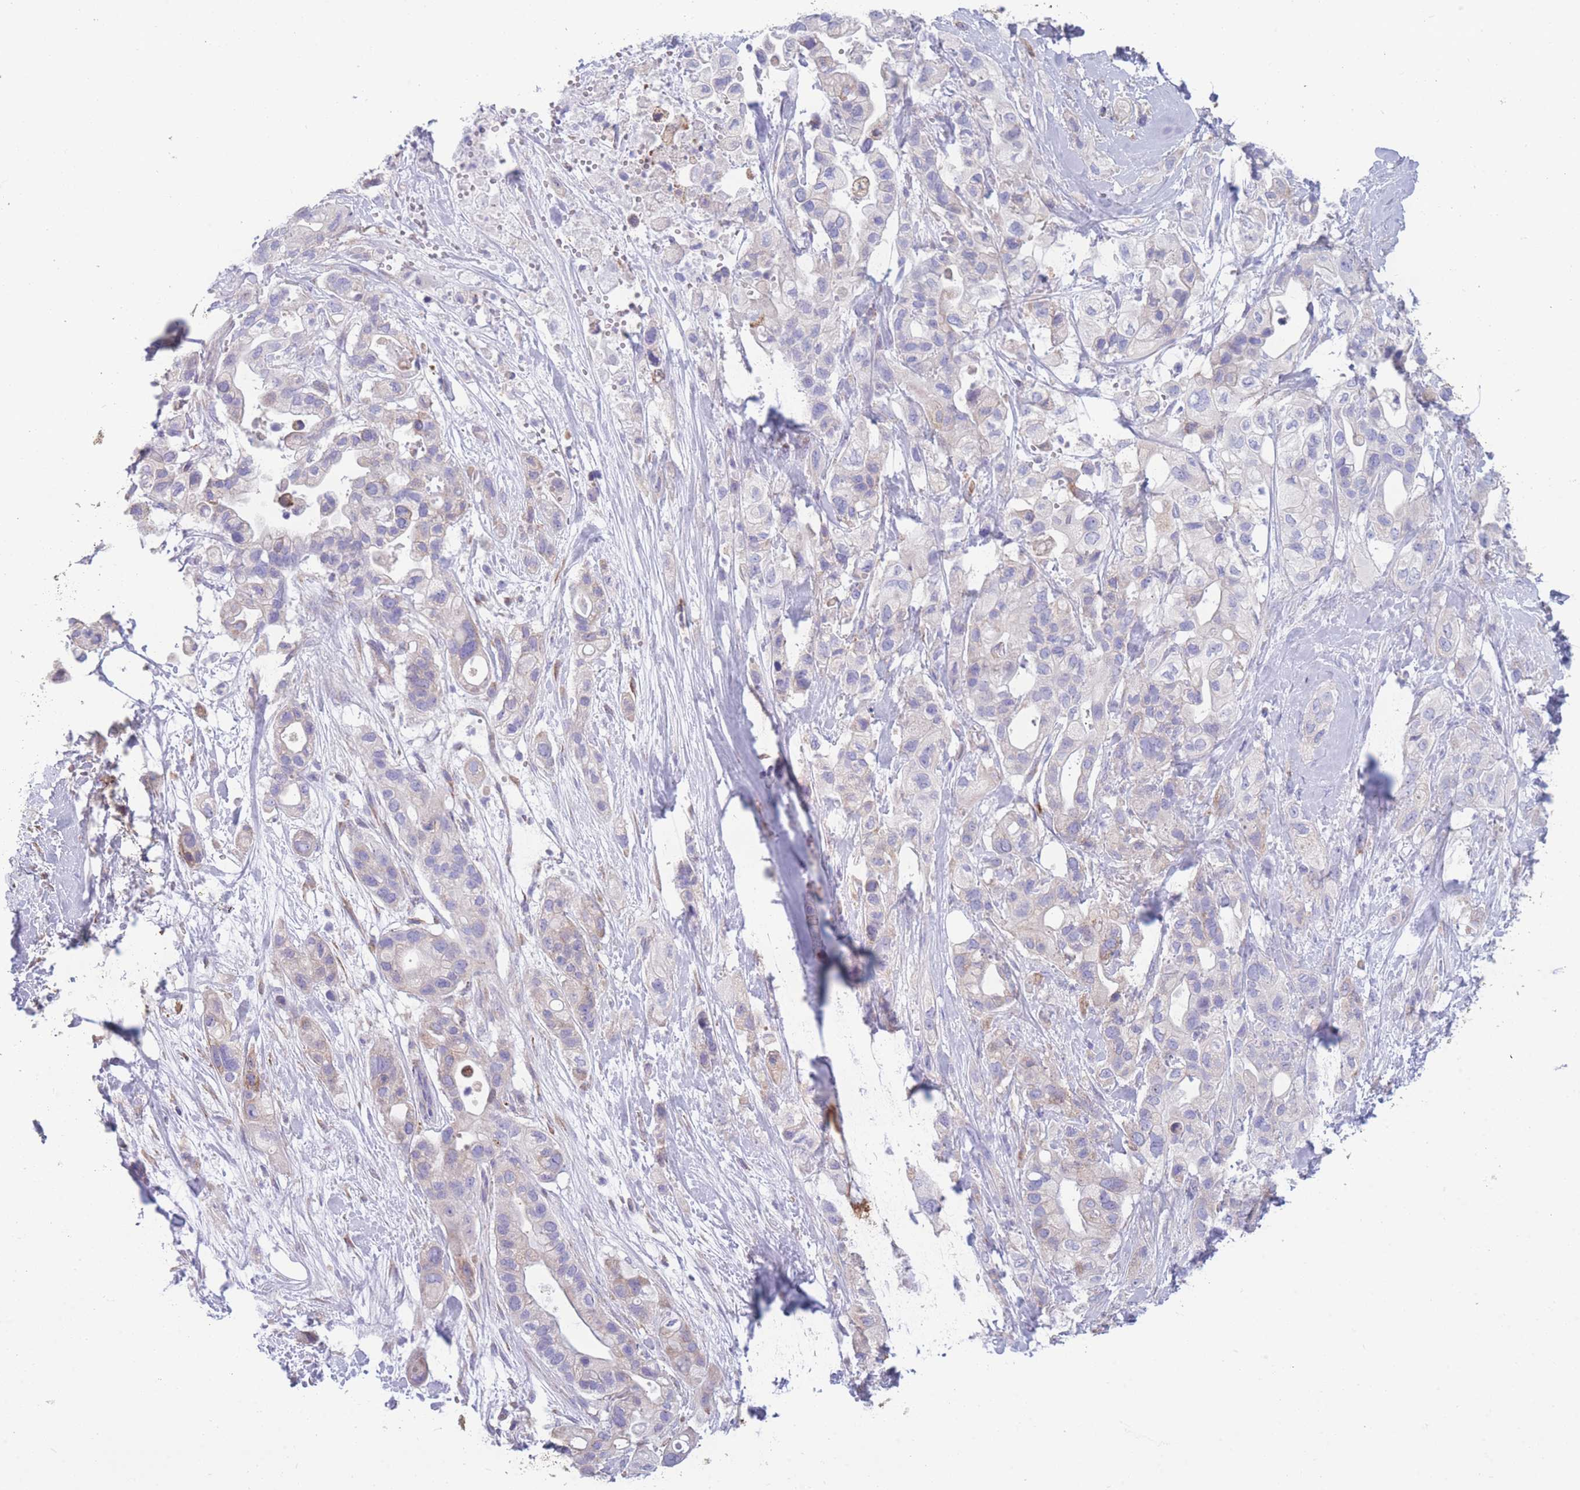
{"staining": {"intensity": "moderate", "quantity": "25%-75%", "location": "cytoplasmic/membranous"}, "tissue": "pancreatic cancer", "cell_type": "Tumor cells", "image_type": "cancer", "snomed": [{"axis": "morphology", "description": "Adenocarcinoma, NOS"}, {"axis": "topography", "description": "Pancreas"}], "caption": "Pancreatic cancer (adenocarcinoma) stained with DAB immunohistochemistry demonstrates medium levels of moderate cytoplasmic/membranous staining in approximately 25%-75% of tumor cells.", "gene": "XKR8", "patient": {"sex": "male", "age": 44}}